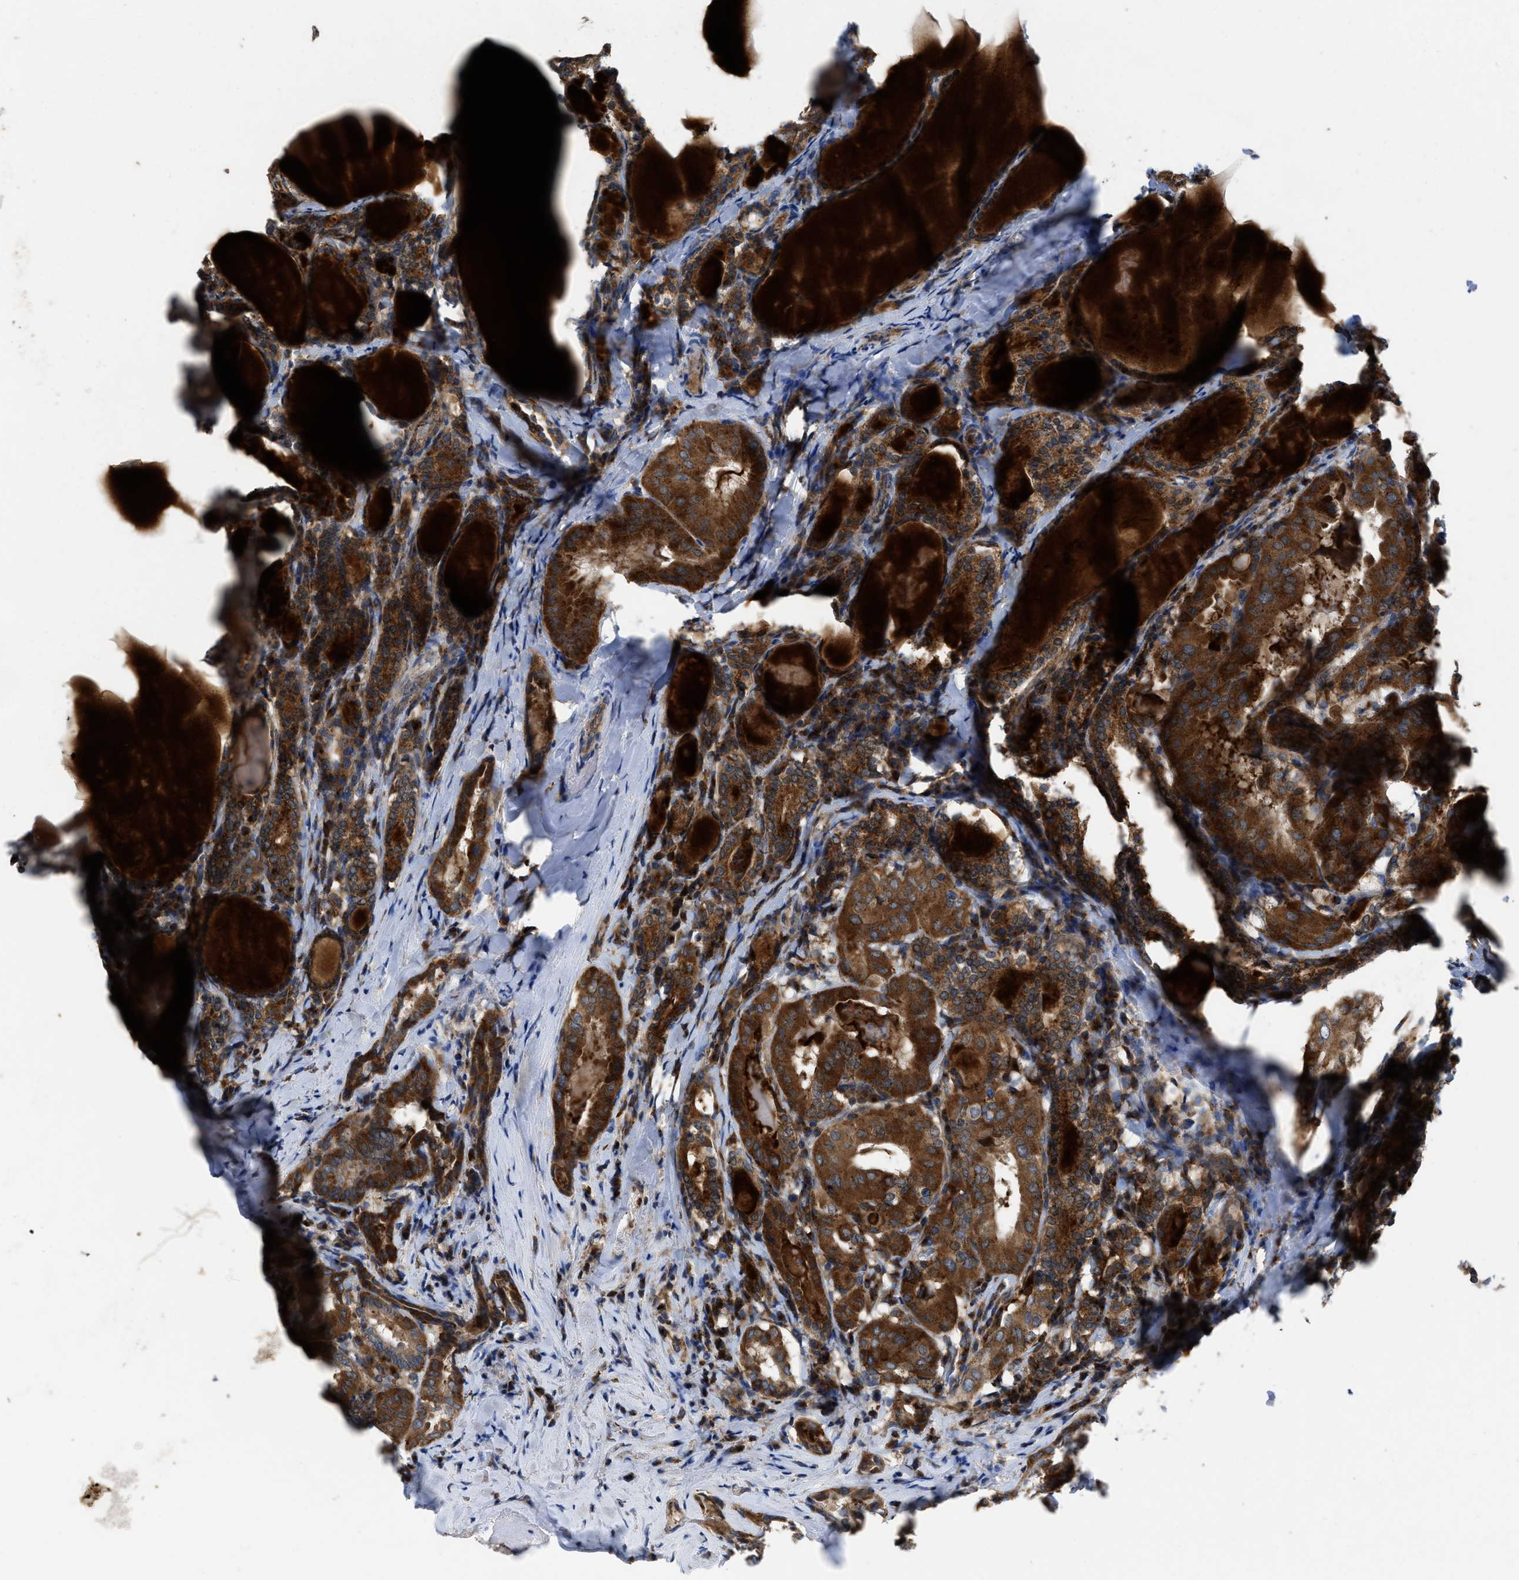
{"staining": {"intensity": "strong", "quantity": ">75%", "location": "cytoplasmic/membranous"}, "tissue": "thyroid cancer", "cell_type": "Tumor cells", "image_type": "cancer", "snomed": [{"axis": "morphology", "description": "Papillary adenocarcinoma, NOS"}, {"axis": "topography", "description": "Thyroid gland"}], "caption": "Protein expression analysis of papillary adenocarcinoma (thyroid) displays strong cytoplasmic/membranous staining in about >75% of tumor cells.", "gene": "ENPP4", "patient": {"sex": "female", "age": 42}}